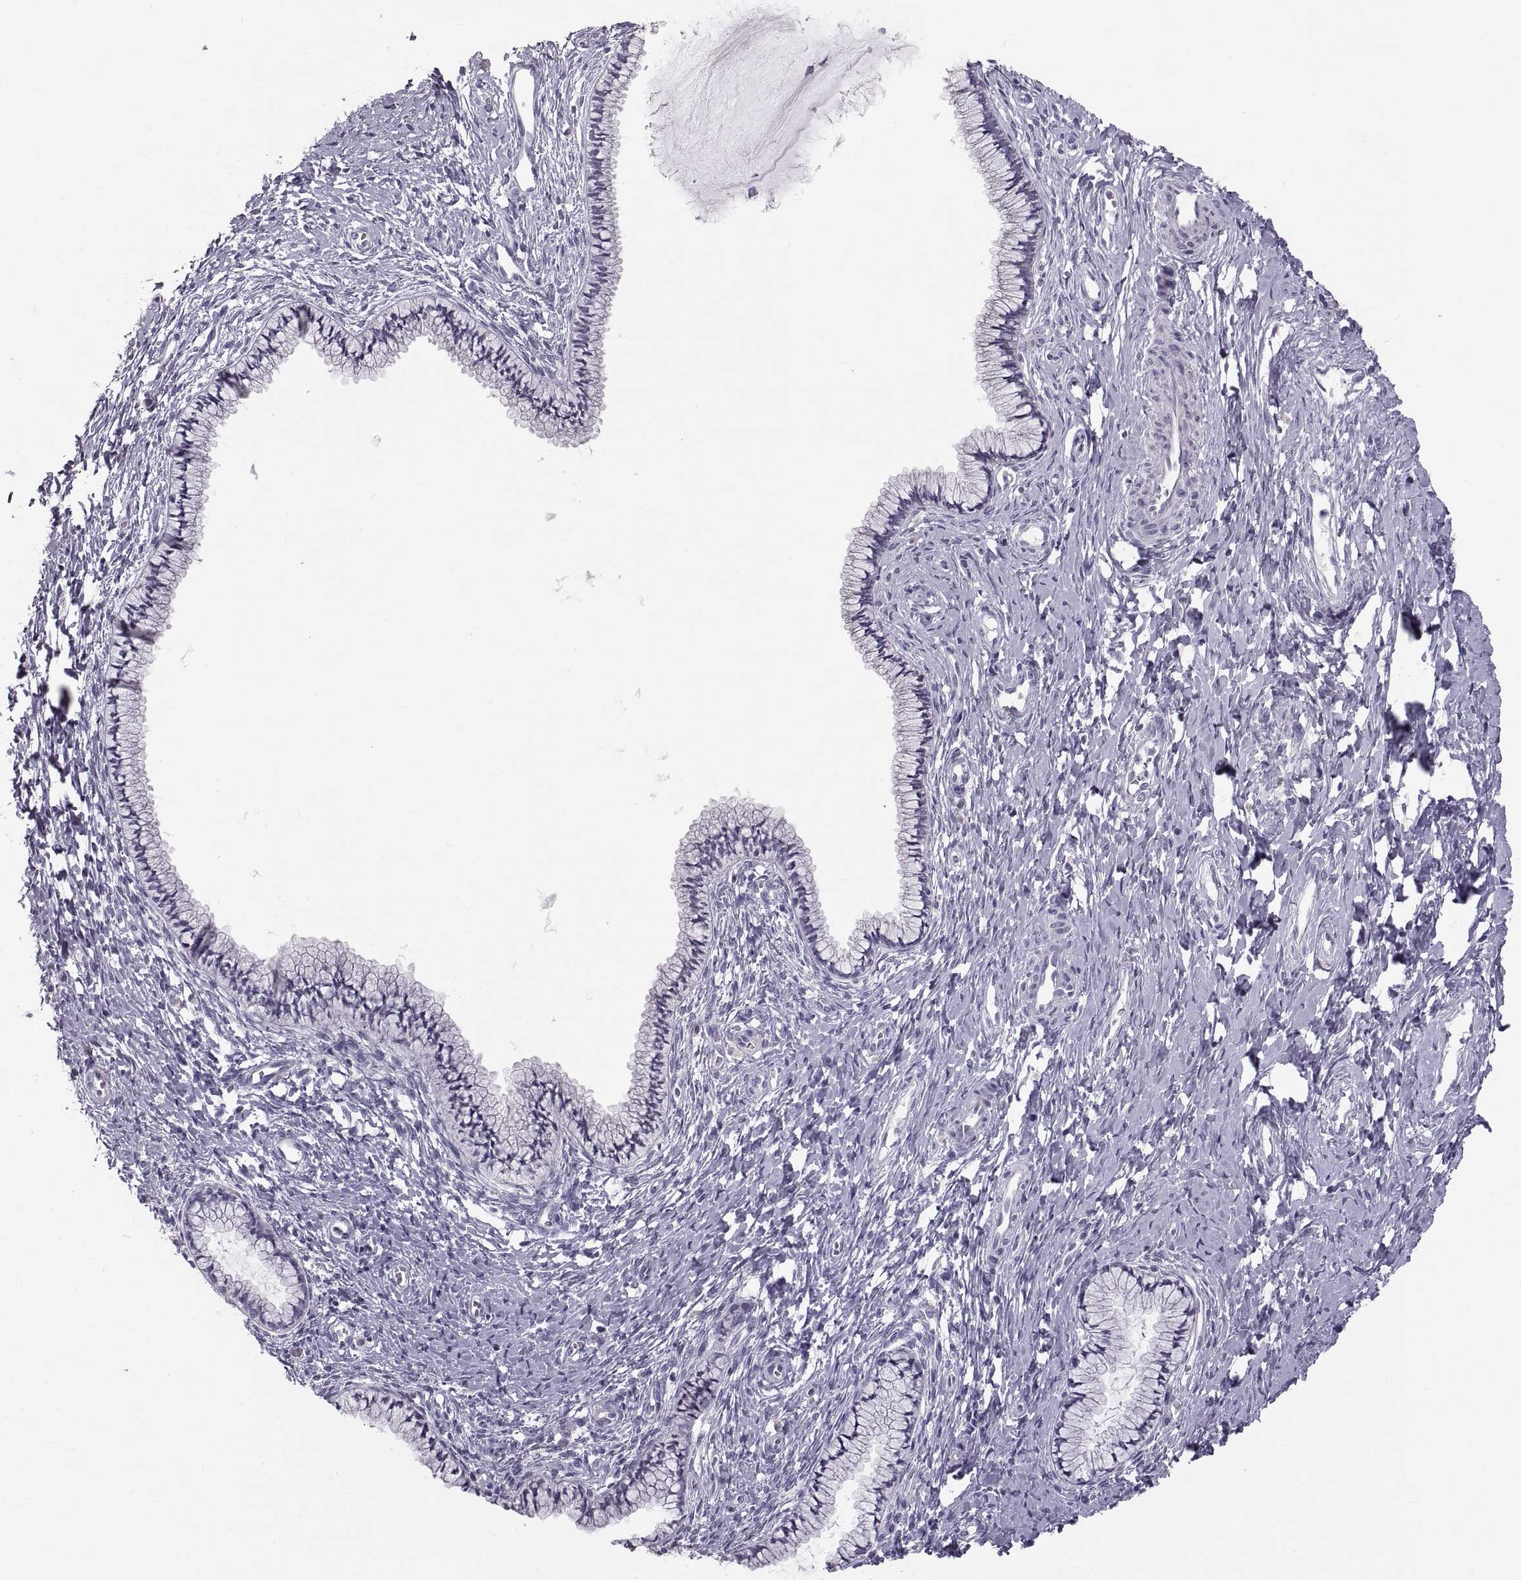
{"staining": {"intensity": "negative", "quantity": "none", "location": "none"}, "tissue": "cervix", "cell_type": "Glandular cells", "image_type": "normal", "snomed": [{"axis": "morphology", "description": "Normal tissue, NOS"}, {"axis": "topography", "description": "Cervix"}], "caption": "There is no significant staining in glandular cells of cervix. (DAB IHC, high magnification).", "gene": "SPACDR", "patient": {"sex": "female", "age": 40}}